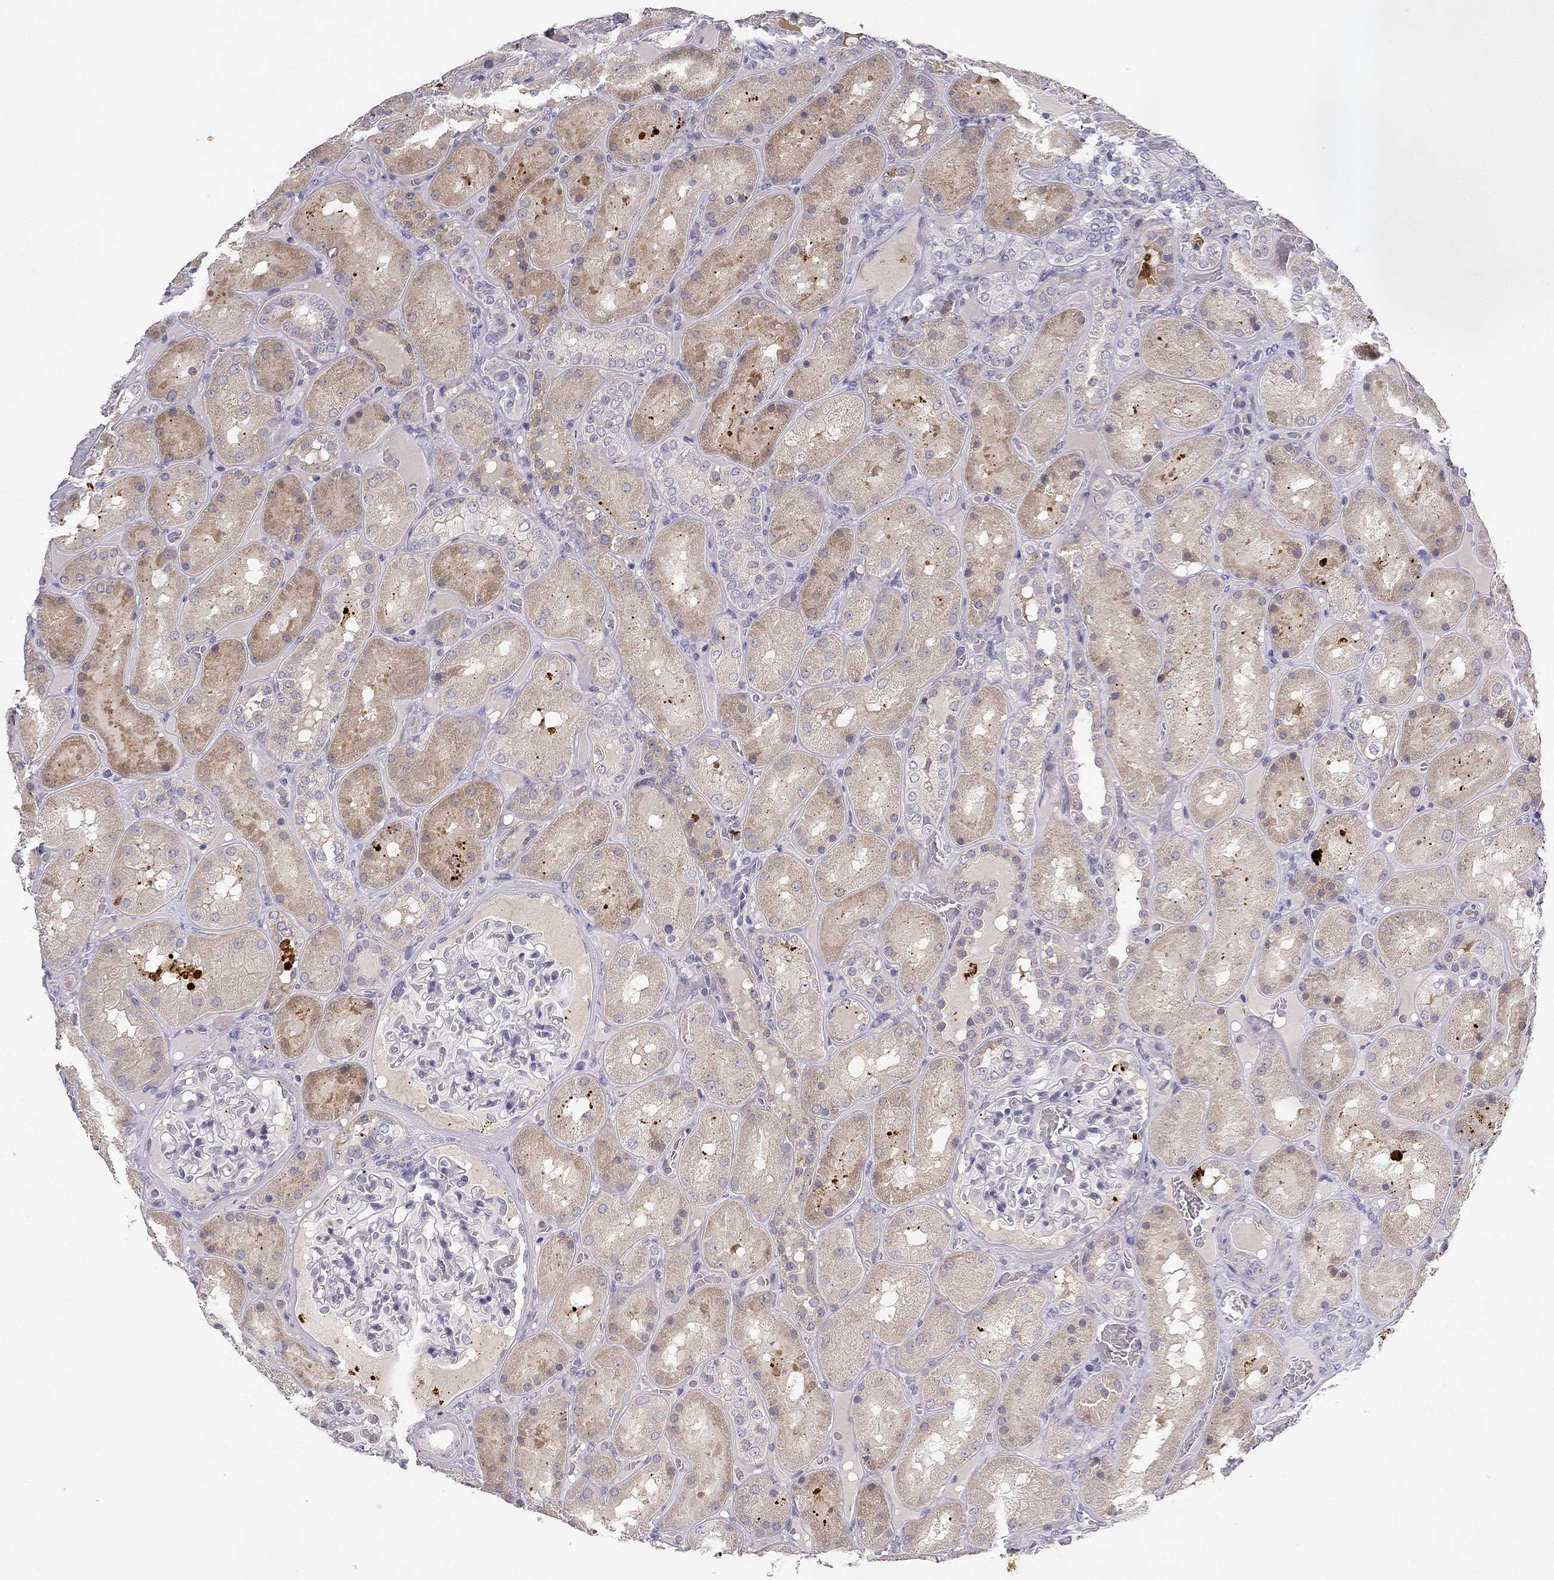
{"staining": {"intensity": "negative", "quantity": "none", "location": "none"}, "tissue": "kidney", "cell_type": "Cells in glomeruli", "image_type": "normal", "snomed": [{"axis": "morphology", "description": "Normal tissue, NOS"}, {"axis": "topography", "description": "Kidney"}], "caption": "High power microscopy photomicrograph of an IHC micrograph of unremarkable kidney, revealing no significant staining in cells in glomeruli.", "gene": "SLC6A4", "patient": {"sex": "male", "age": 73}}